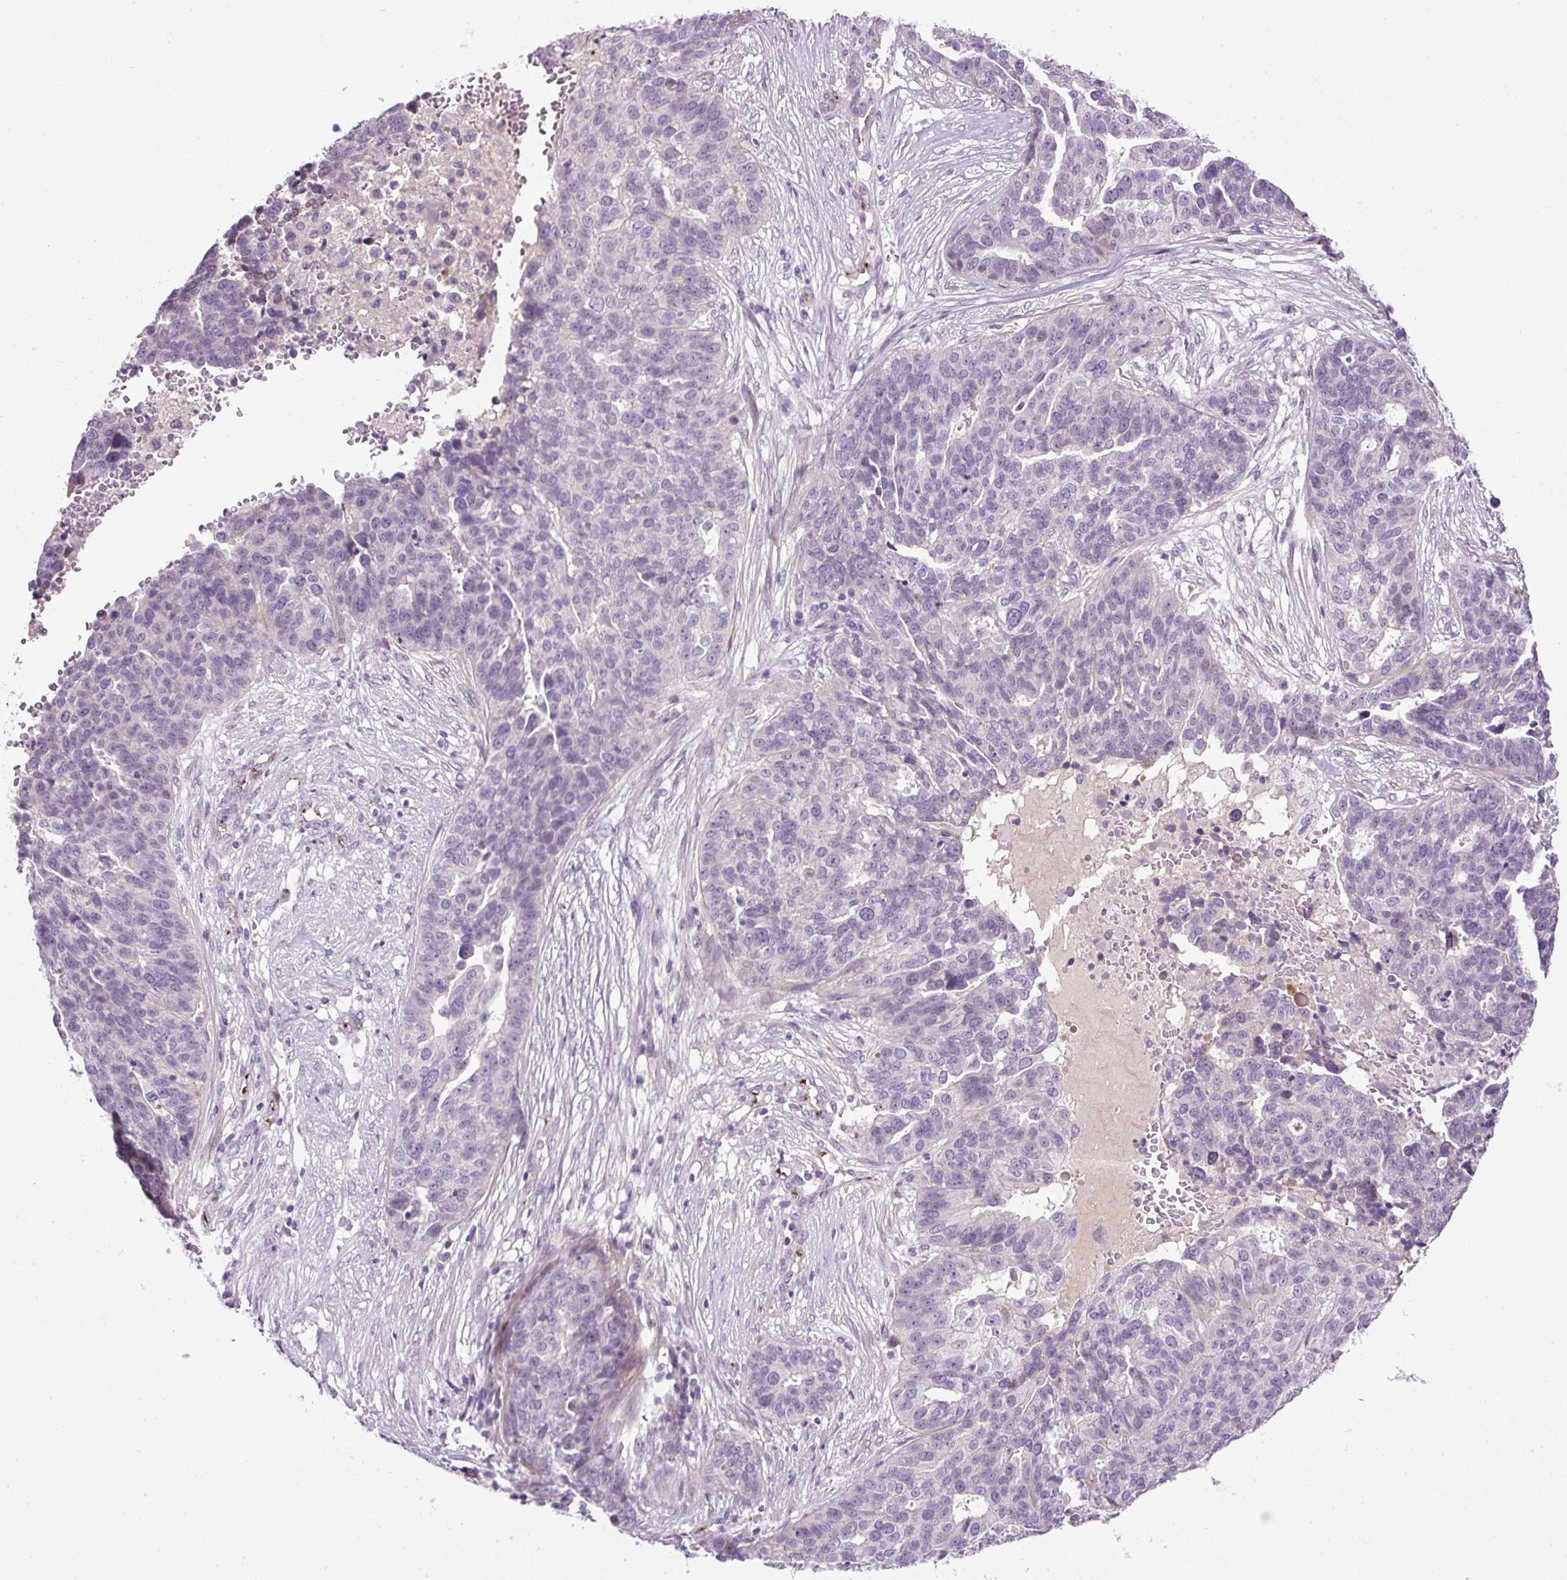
{"staining": {"intensity": "negative", "quantity": "none", "location": "none"}, "tissue": "ovarian cancer", "cell_type": "Tumor cells", "image_type": "cancer", "snomed": [{"axis": "morphology", "description": "Cystadenocarcinoma, serous, NOS"}, {"axis": "topography", "description": "Ovary"}], "caption": "An IHC micrograph of serous cystadenocarcinoma (ovarian) is shown. There is no staining in tumor cells of serous cystadenocarcinoma (ovarian).", "gene": "LEFTY2", "patient": {"sex": "female", "age": 59}}